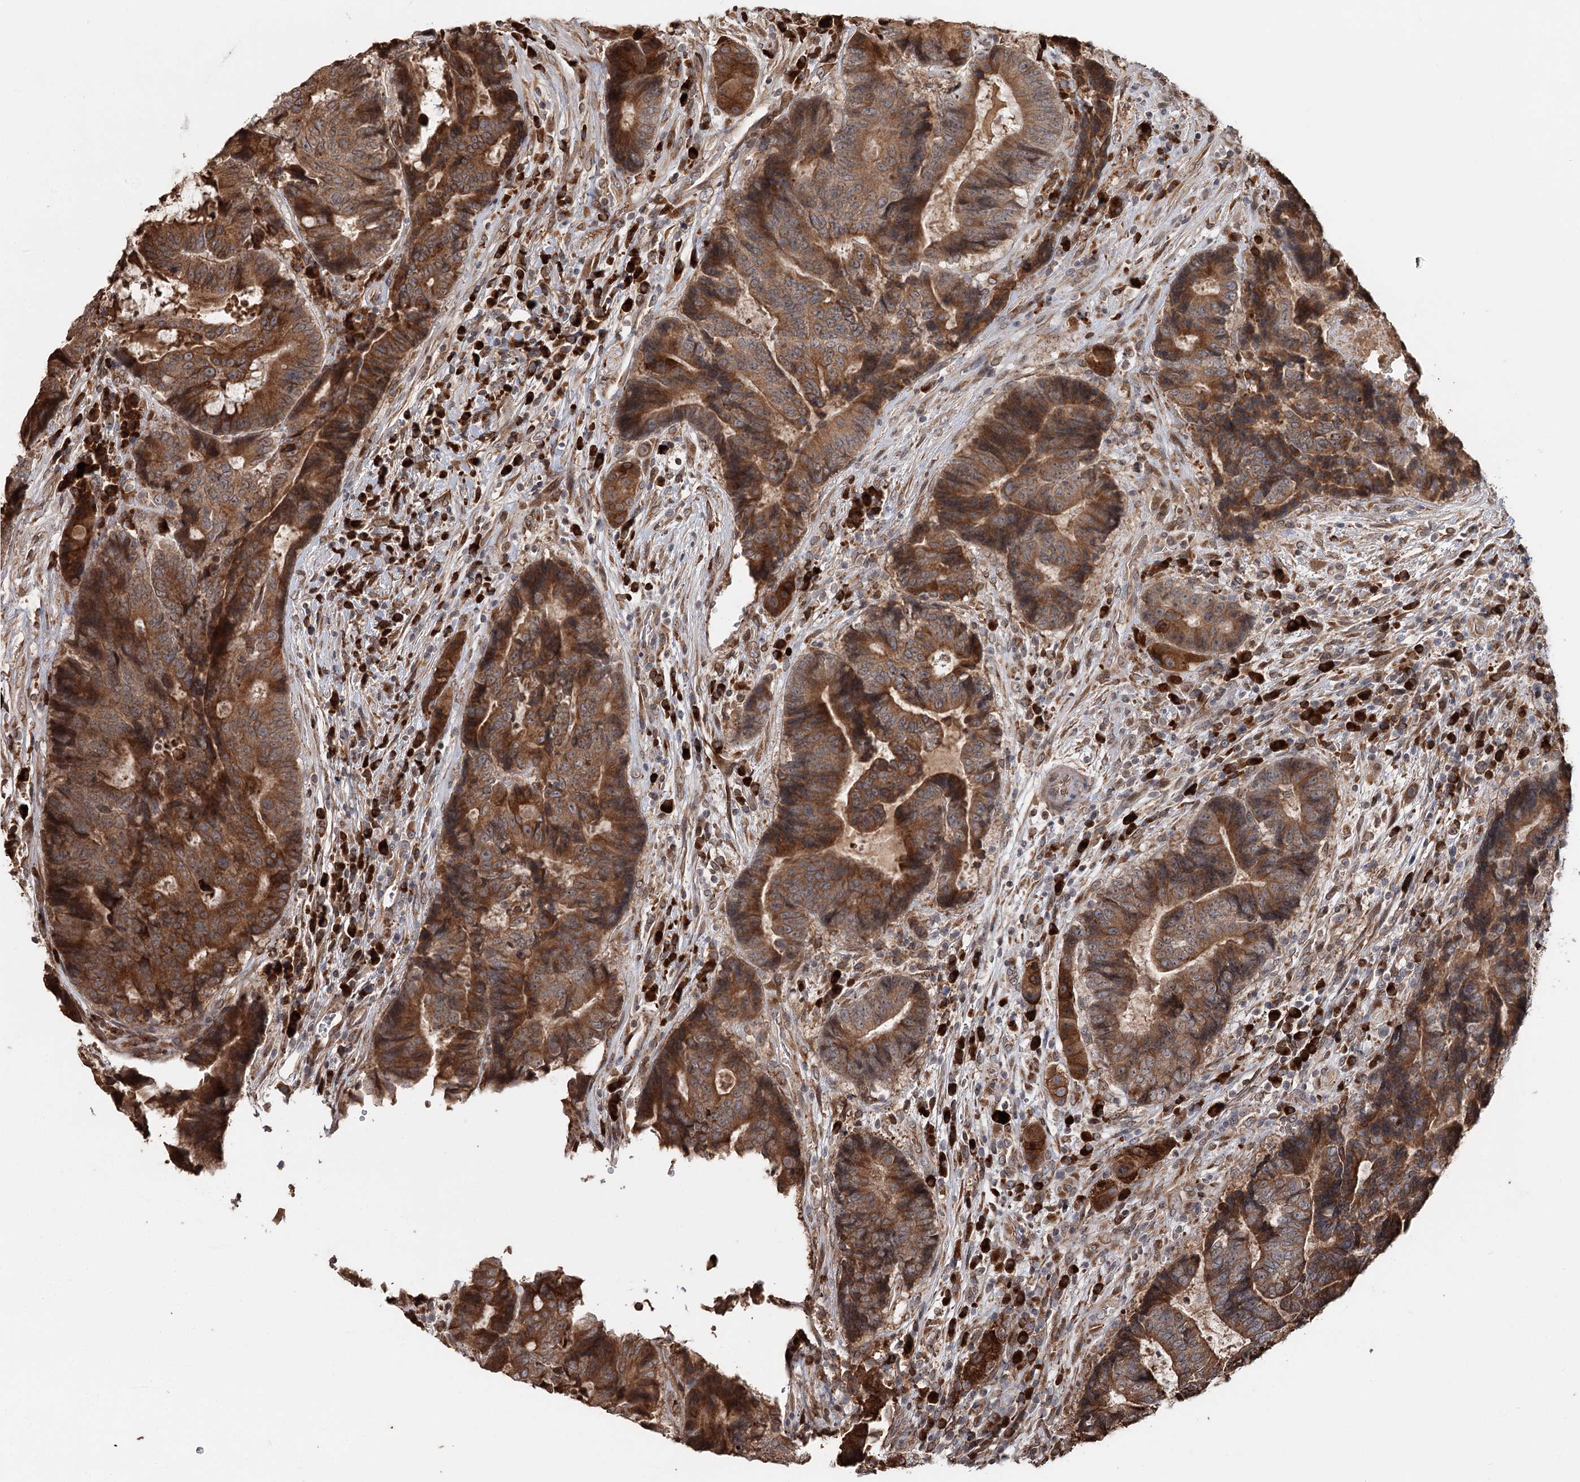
{"staining": {"intensity": "strong", "quantity": ">75%", "location": "cytoplasmic/membranous"}, "tissue": "colorectal cancer", "cell_type": "Tumor cells", "image_type": "cancer", "snomed": [{"axis": "morphology", "description": "Adenocarcinoma, NOS"}, {"axis": "topography", "description": "Rectum"}], "caption": "The photomicrograph demonstrates immunohistochemical staining of adenocarcinoma (colorectal). There is strong cytoplasmic/membranous expression is identified in about >75% of tumor cells.", "gene": "SYVN1", "patient": {"sex": "male", "age": 69}}